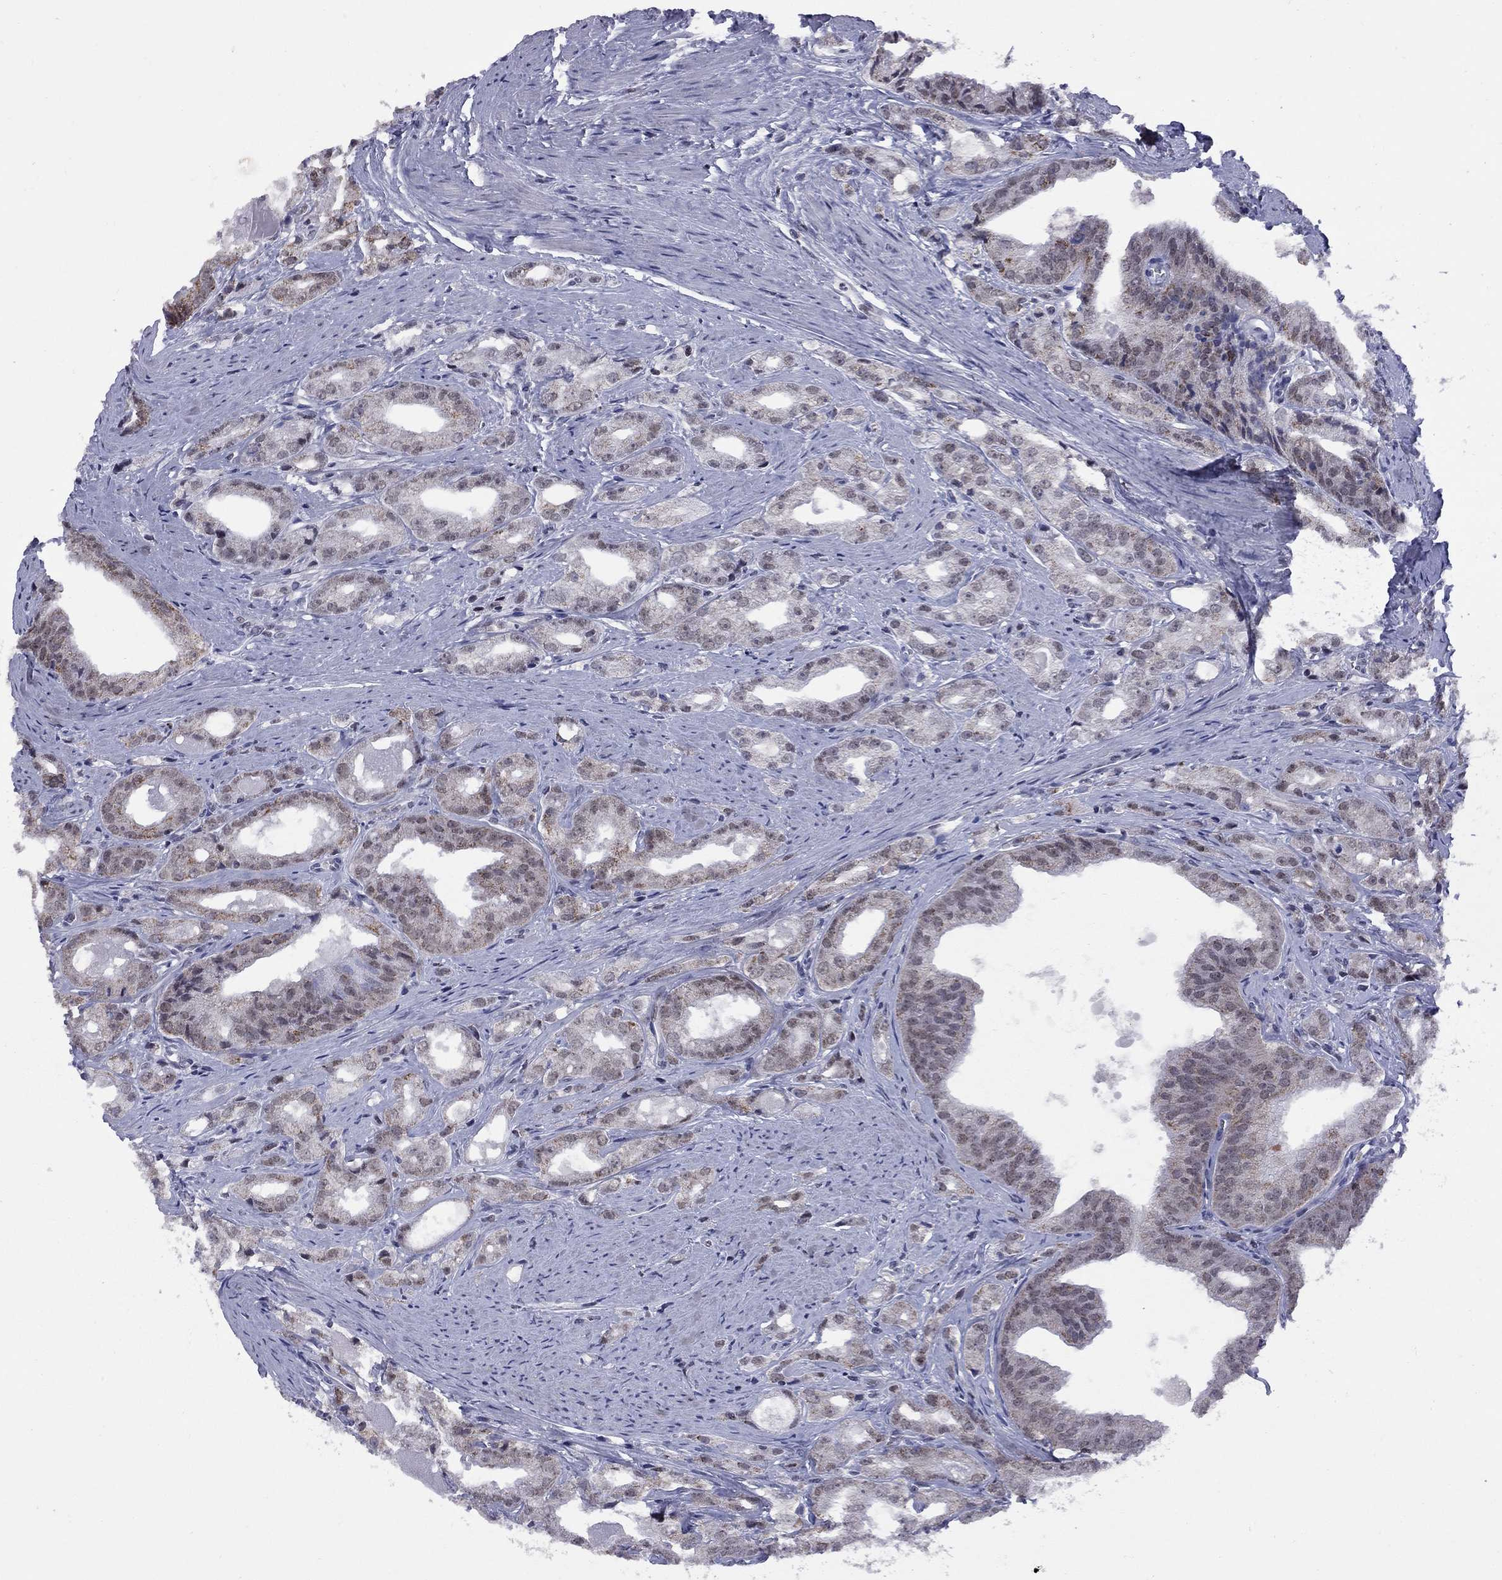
{"staining": {"intensity": "weak", "quantity": "<25%", "location": "nuclear"}, "tissue": "prostate cancer", "cell_type": "Tumor cells", "image_type": "cancer", "snomed": [{"axis": "morphology", "description": "Adenocarcinoma, NOS"}, {"axis": "morphology", "description": "Adenocarcinoma, High grade"}, {"axis": "topography", "description": "Prostate"}], "caption": "A high-resolution image shows immunohistochemistry staining of prostate adenocarcinoma (high-grade), which exhibits no significant positivity in tumor cells. (Brightfield microscopy of DAB immunohistochemistry at high magnification).", "gene": "TAF9", "patient": {"sex": "male", "age": 70}}